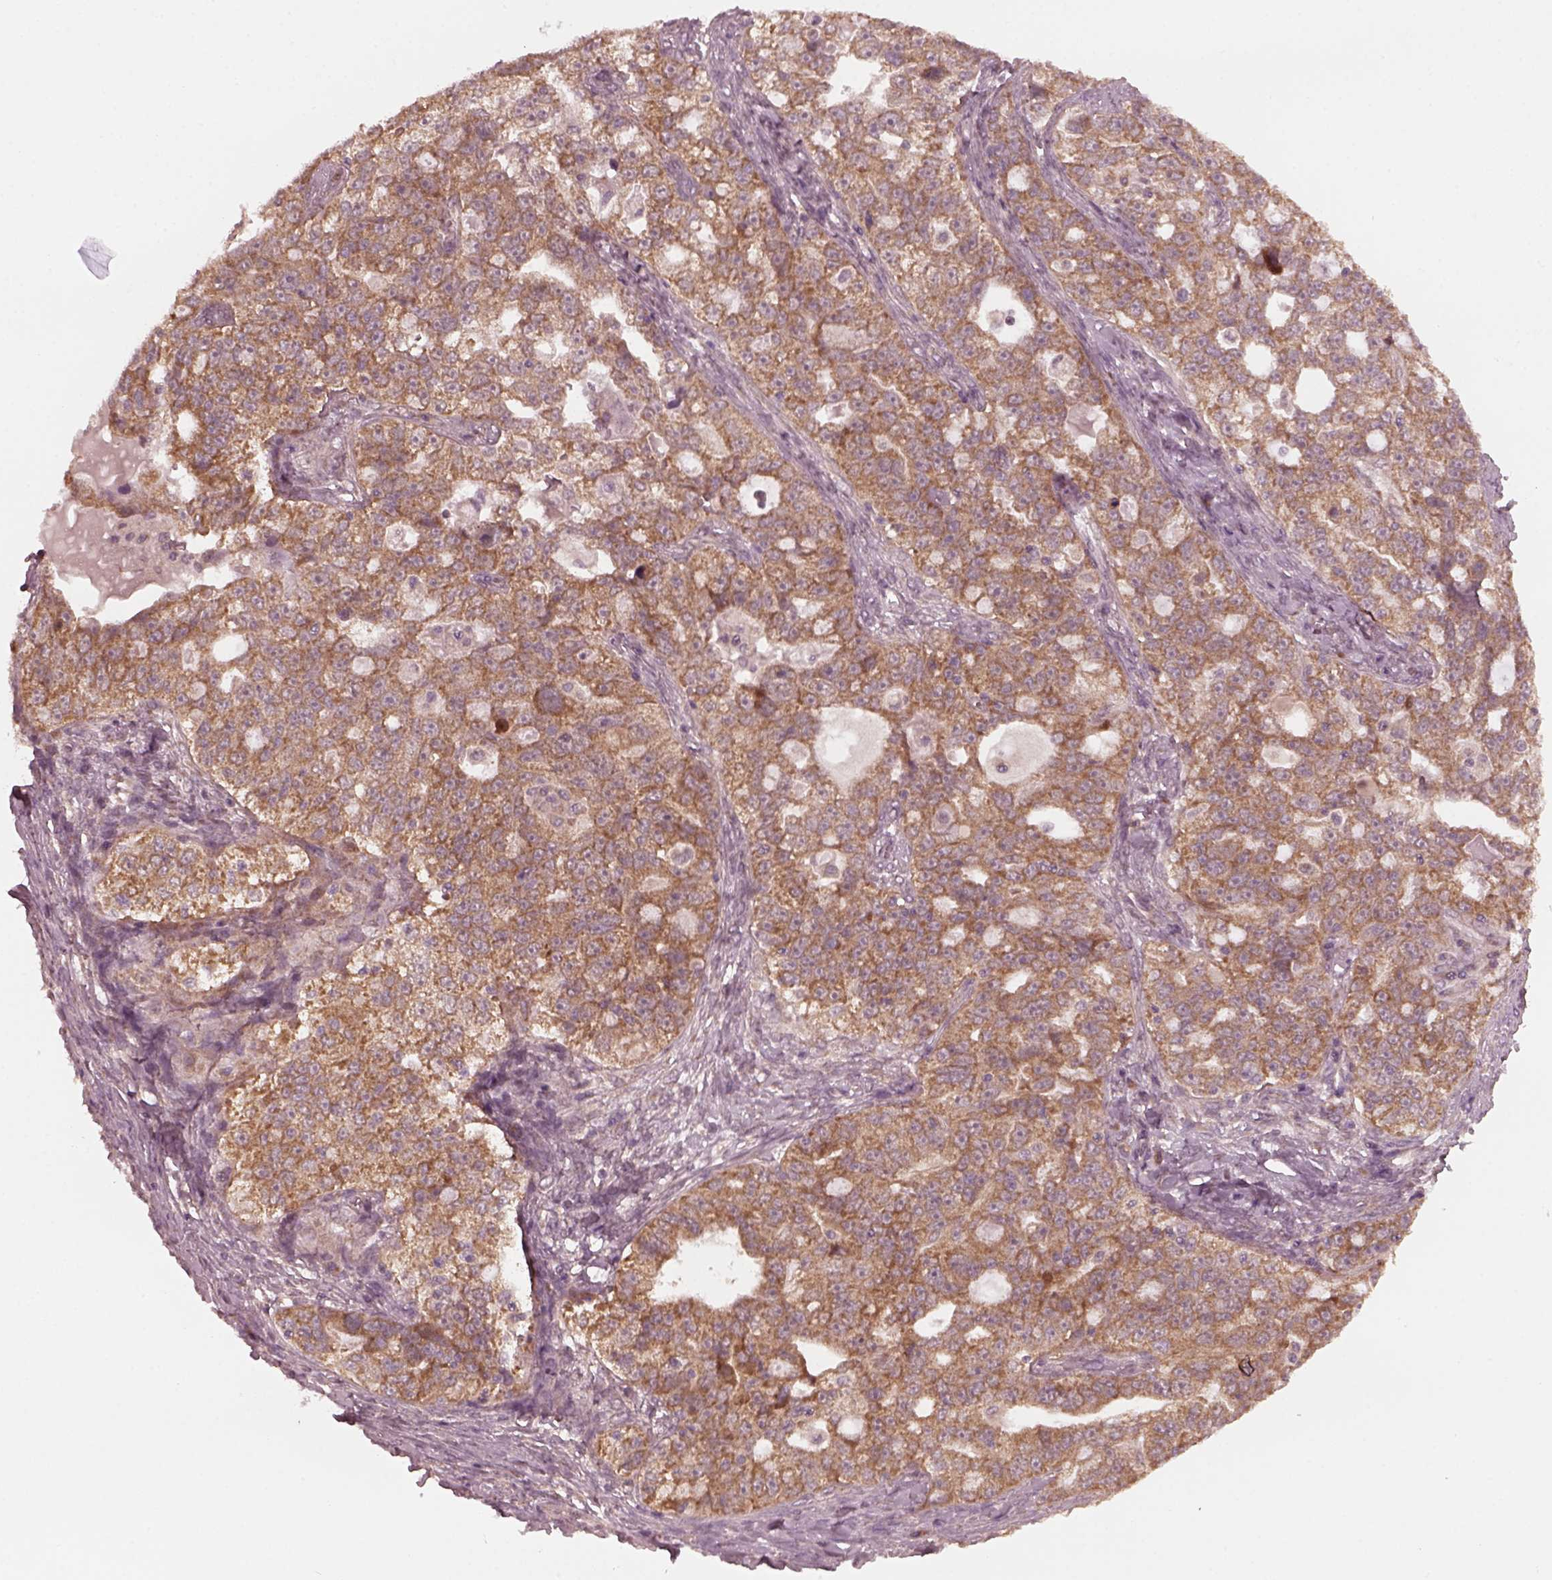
{"staining": {"intensity": "moderate", "quantity": ">75%", "location": "cytoplasmic/membranous"}, "tissue": "ovarian cancer", "cell_type": "Tumor cells", "image_type": "cancer", "snomed": [{"axis": "morphology", "description": "Cystadenocarcinoma, serous, NOS"}, {"axis": "topography", "description": "Ovary"}], "caption": "Serous cystadenocarcinoma (ovarian) stained with a brown dye exhibits moderate cytoplasmic/membranous positive staining in approximately >75% of tumor cells.", "gene": "FAF2", "patient": {"sex": "female", "age": 51}}